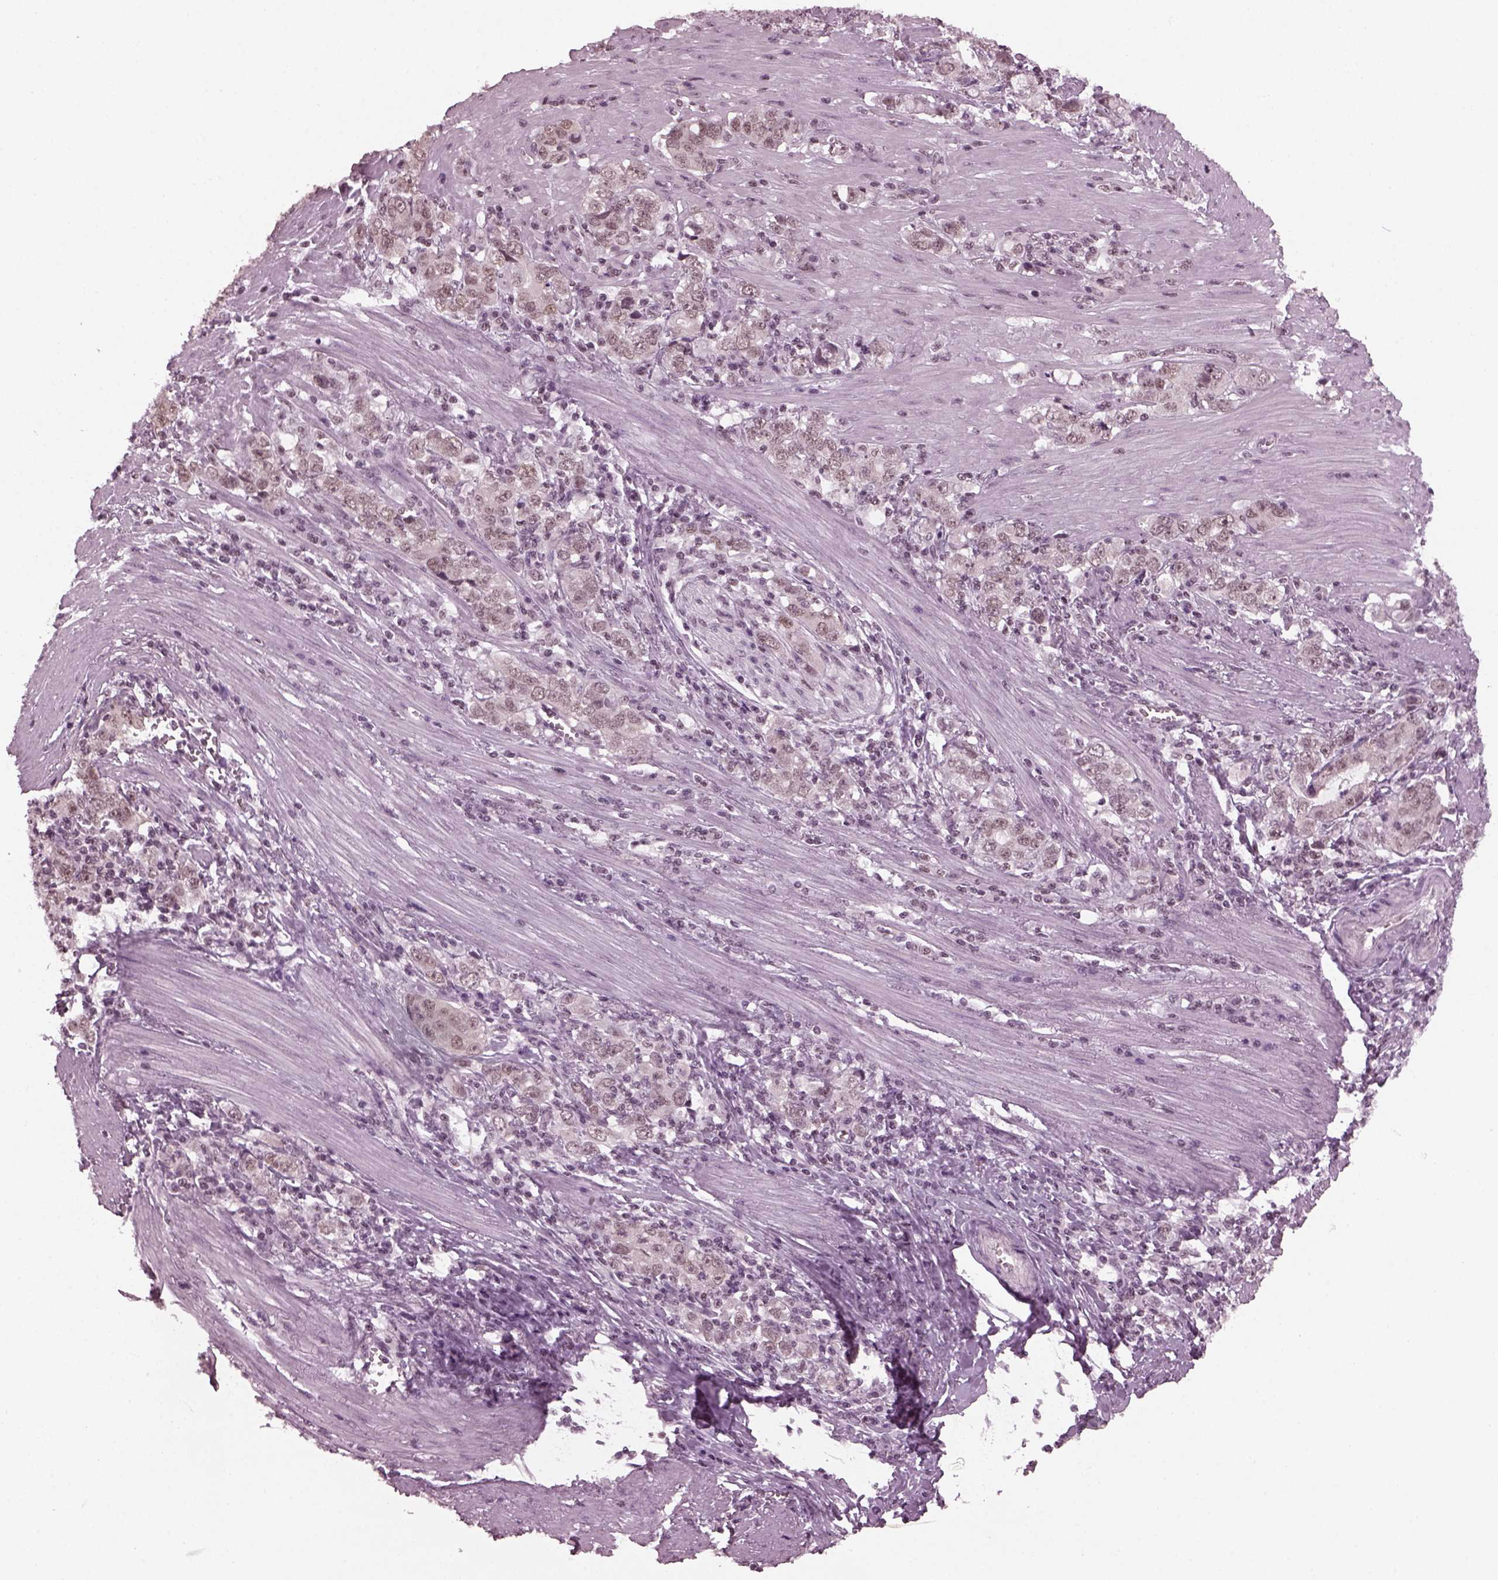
{"staining": {"intensity": "negative", "quantity": "none", "location": "none"}, "tissue": "stomach cancer", "cell_type": "Tumor cells", "image_type": "cancer", "snomed": [{"axis": "morphology", "description": "Adenocarcinoma, NOS"}, {"axis": "topography", "description": "Stomach, lower"}], "caption": "Immunohistochemical staining of human stomach cancer demonstrates no significant positivity in tumor cells.", "gene": "RUVBL2", "patient": {"sex": "female", "age": 72}}